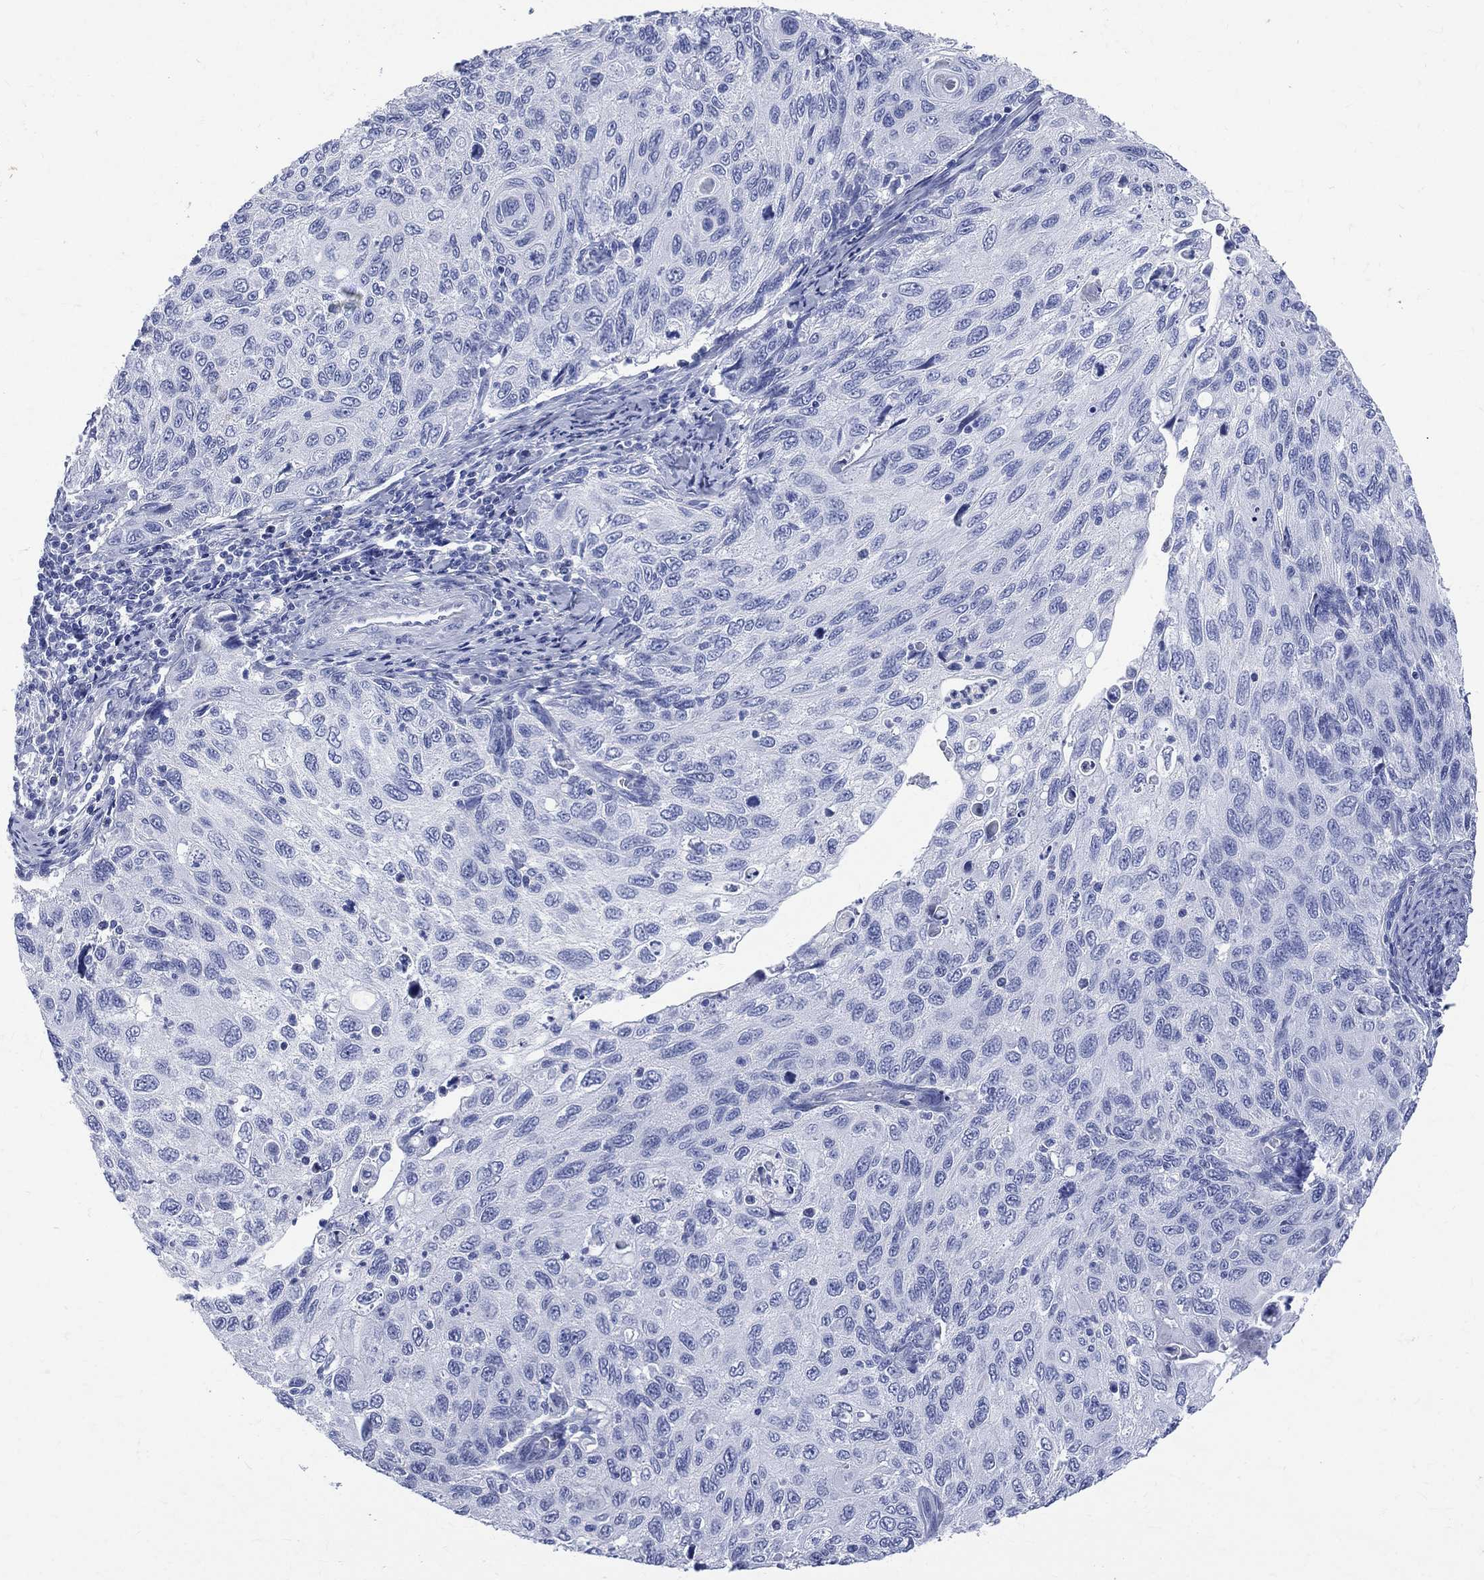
{"staining": {"intensity": "negative", "quantity": "none", "location": "none"}, "tissue": "cervical cancer", "cell_type": "Tumor cells", "image_type": "cancer", "snomed": [{"axis": "morphology", "description": "Squamous cell carcinoma, NOS"}, {"axis": "topography", "description": "Cervix"}], "caption": "Immunohistochemistry of human cervical cancer (squamous cell carcinoma) reveals no staining in tumor cells. (DAB immunohistochemistry (IHC) with hematoxylin counter stain).", "gene": "SYP", "patient": {"sex": "female", "age": 70}}